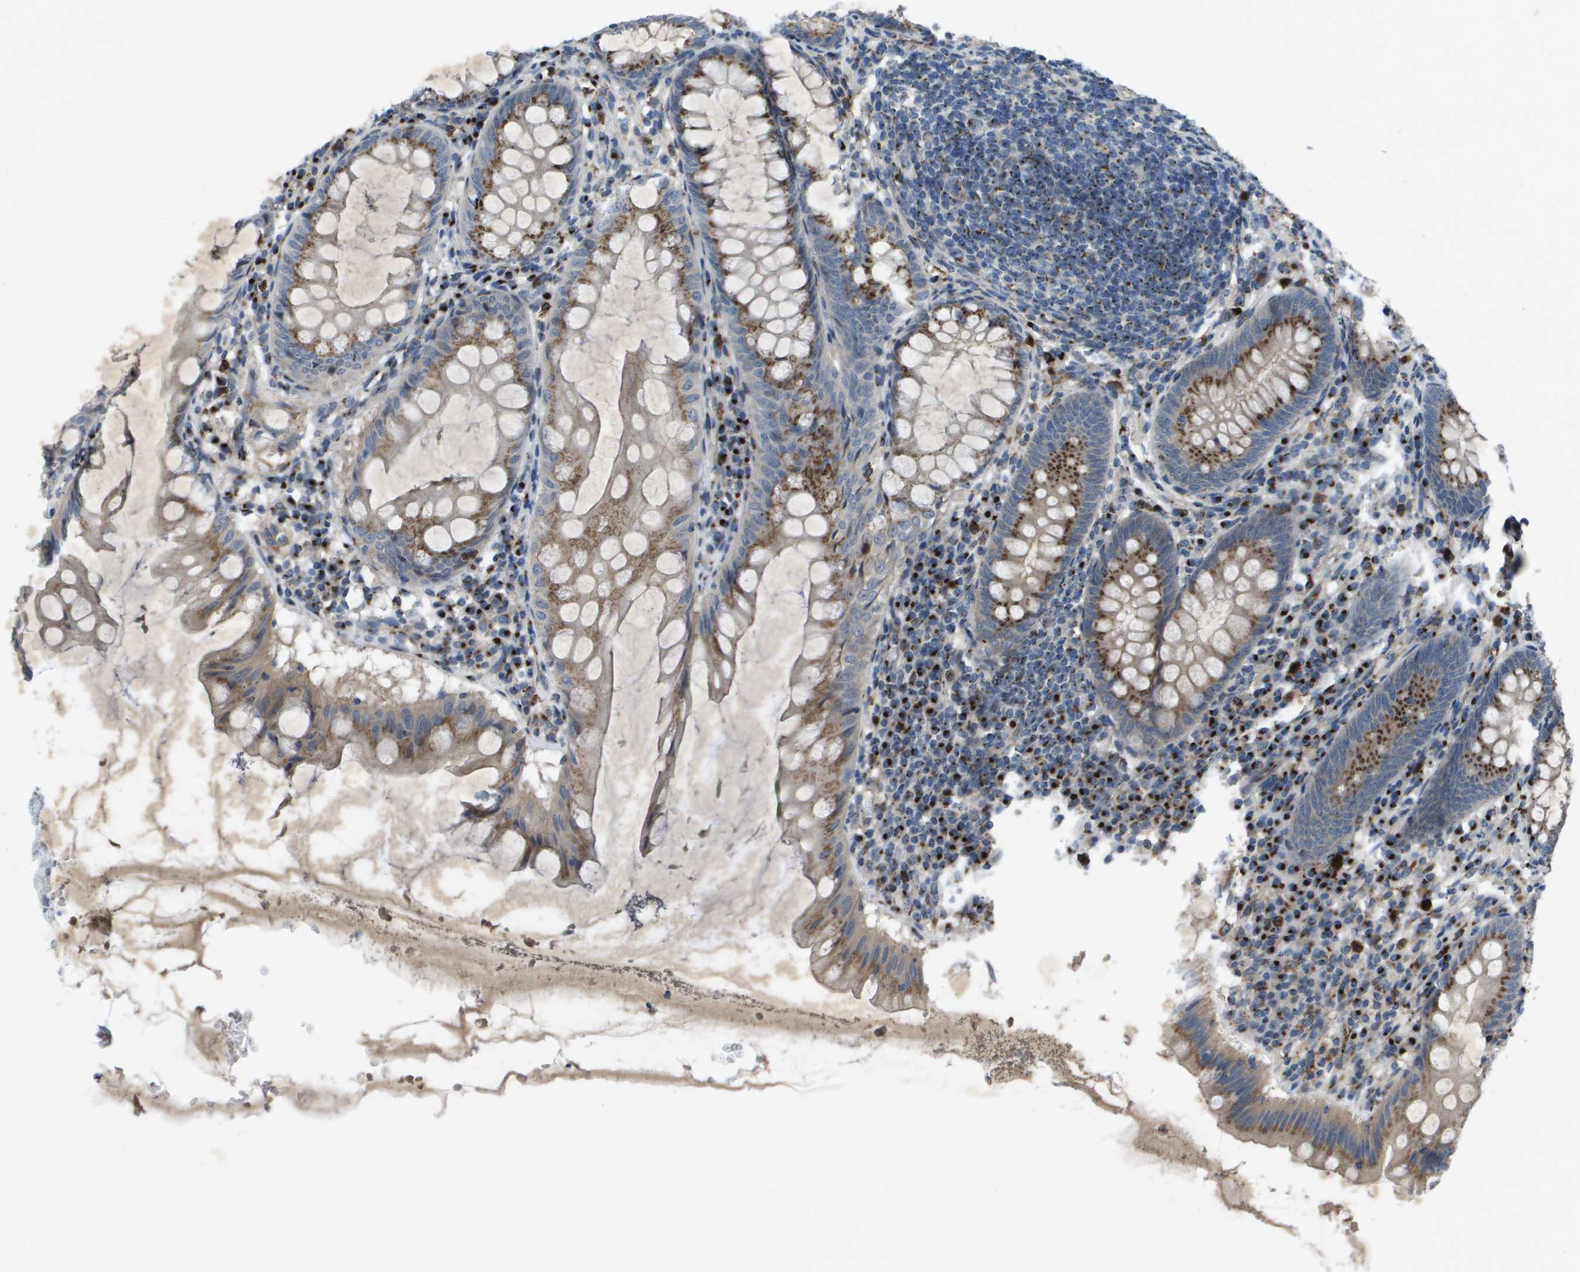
{"staining": {"intensity": "strong", "quantity": ">75%", "location": "cytoplasmic/membranous"}, "tissue": "appendix", "cell_type": "Glandular cells", "image_type": "normal", "snomed": [{"axis": "morphology", "description": "Normal tissue, NOS"}, {"axis": "topography", "description": "Appendix"}], "caption": "Immunohistochemistry (IHC) image of normal human appendix stained for a protein (brown), which shows high levels of strong cytoplasmic/membranous positivity in approximately >75% of glandular cells.", "gene": "QSOX2", "patient": {"sex": "male", "age": 56}}